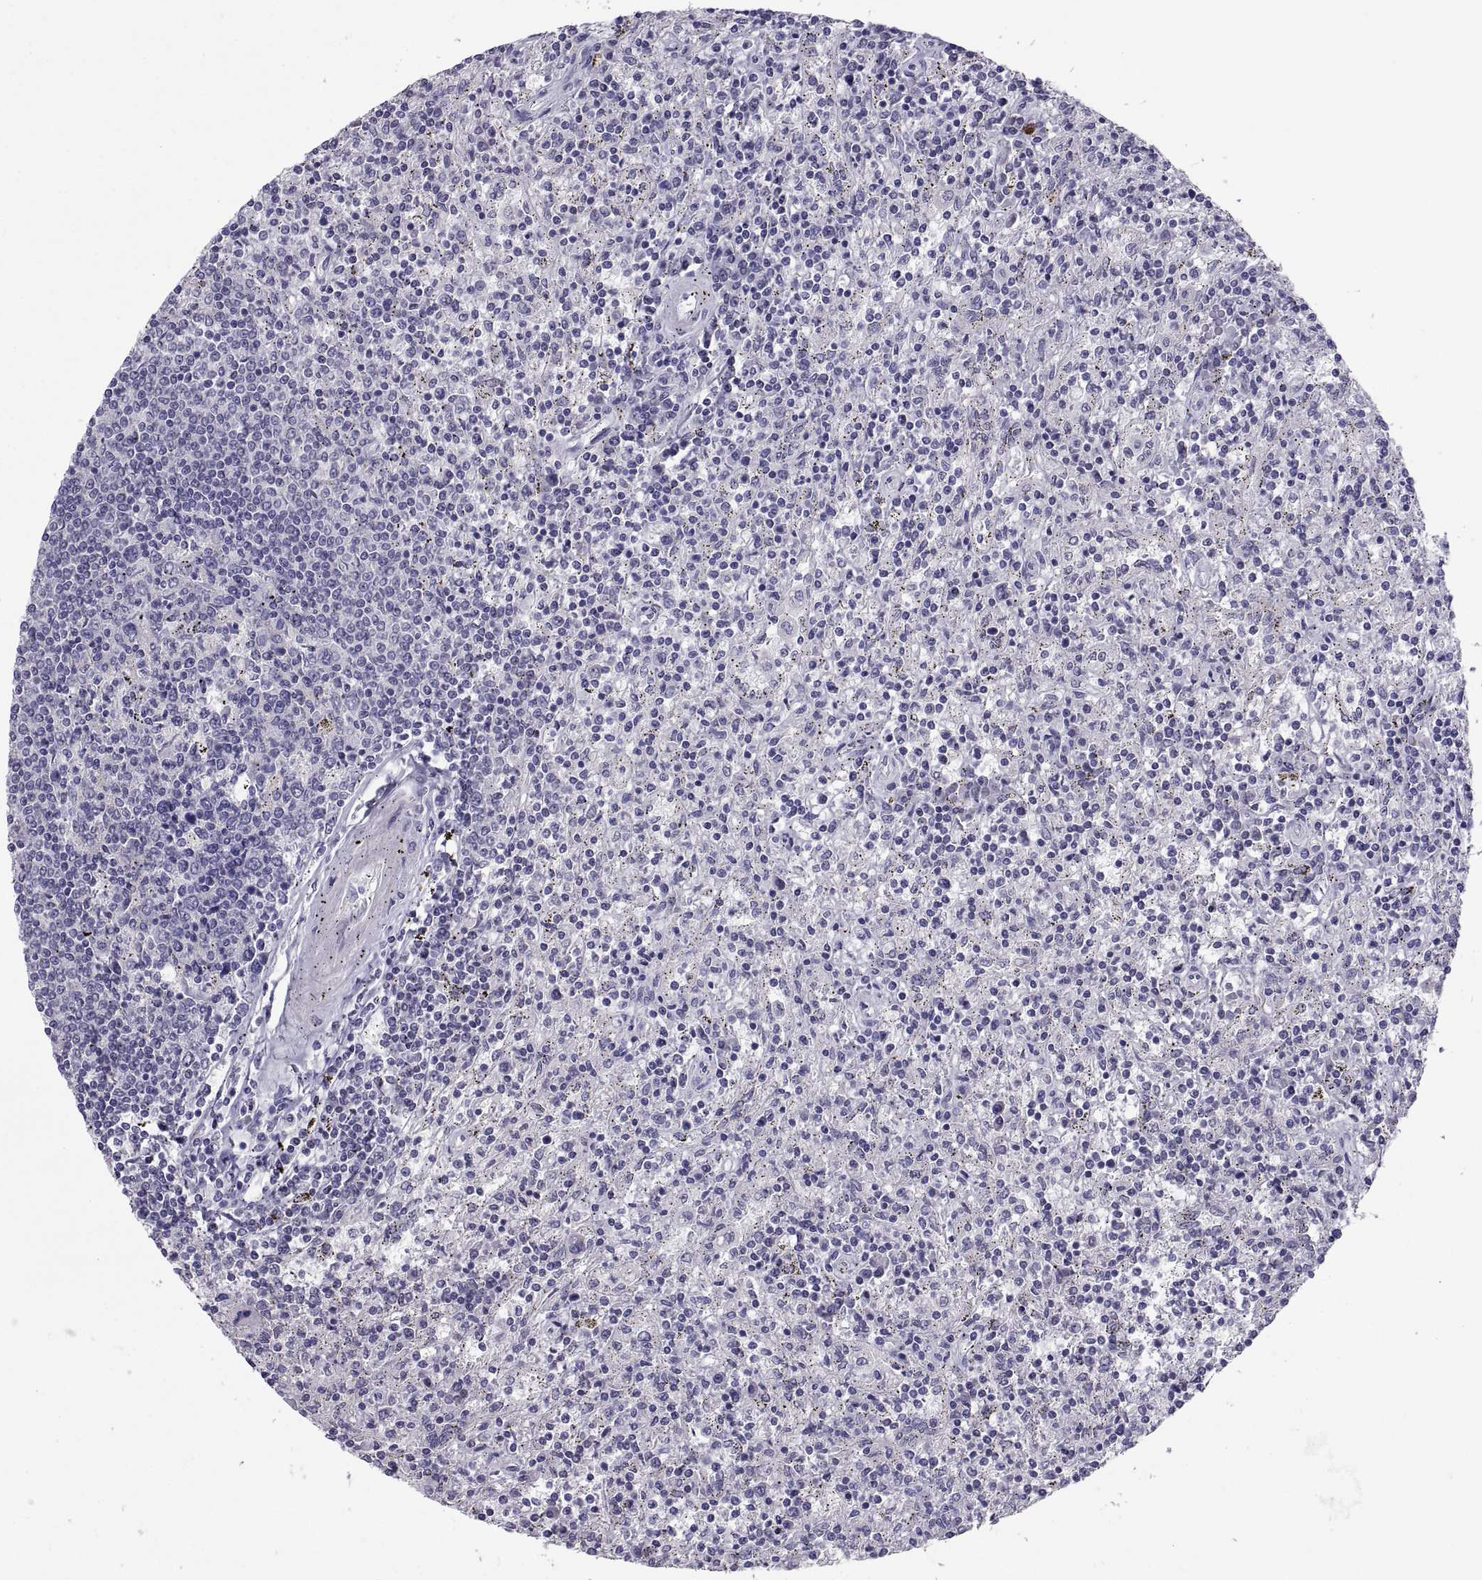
{"staining": {"intensity": "negative", "quantity": "none", "location": "none"}, "tissue": "lymphoma", "cell_type": "Tumor cells", "image_type": "cancer", "snomed": [{"axis": "morphology", "description": "Malignant lymphoma, non-Hodgkin's type, Low grade"}, {"axis": "topography", "description": "Spleen"}], "caption": "Tumor cells are negative for protein expression in human lymphoma.", "gene": "IGSF1", "patient": {"sex": "male", "age": 62}}